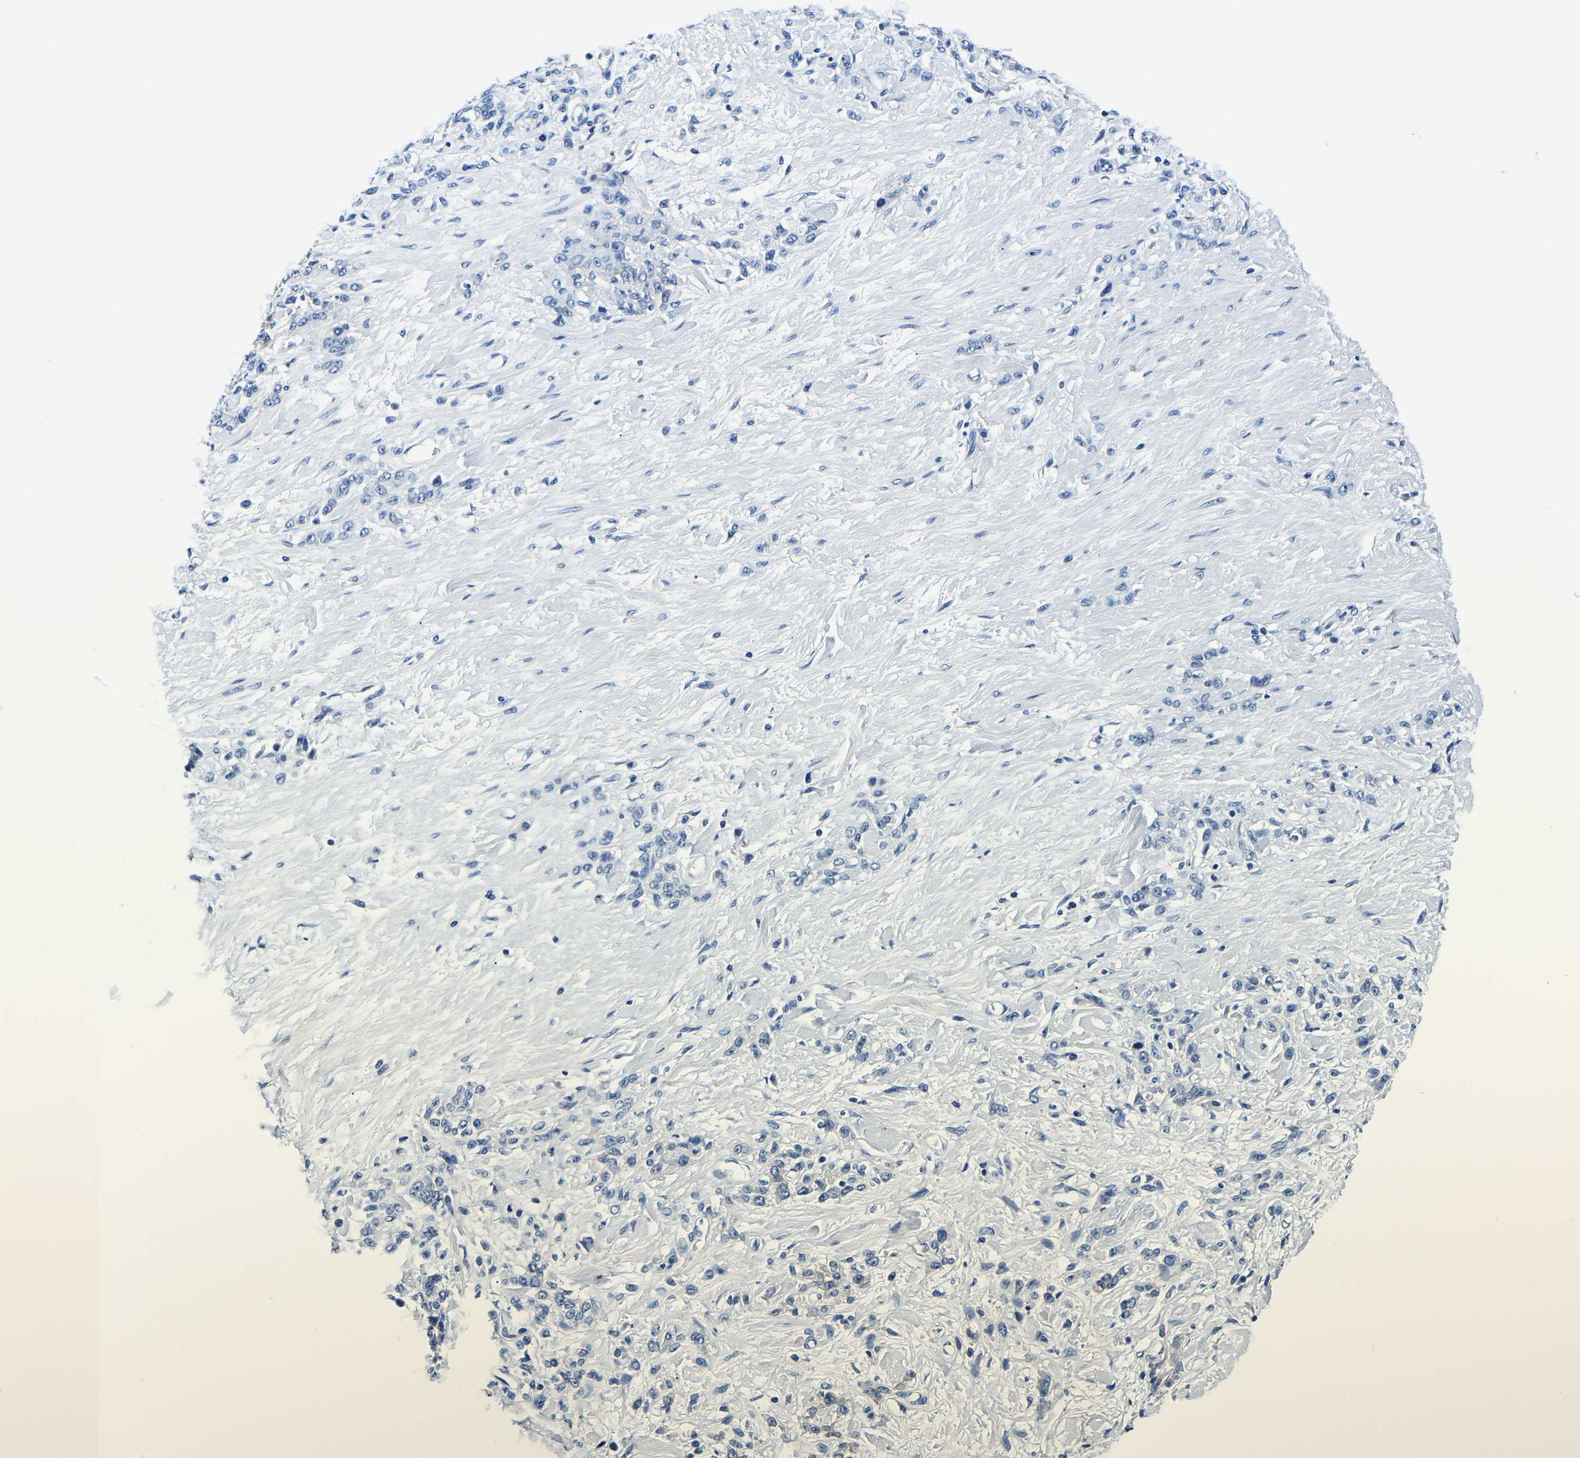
{"staining": {"intensity": "negative", "quantity": "none", "location": "none"}, "tissue": "stomach cancer", "cell_type": "Tumor cells", "image_type": "cancer", "snomed": [{"axis": "morphology", "description": "Normal tissue, NOS"}, {"axis": "morphology", "description": "Adenocarcinoma, NOS"}, {"axis": "topography", "description": "Stomach"}], "caption": "High magnification brightfield microscopy of adenocarcinoma (stomach) stained with DAB (3,3'-diaminobenzidine) (brown) and counterstained with hematoxylin (blue): tumor cells show no significant staining. The staining is performed using DAB brown chromogen with nuclei counter-stained in using hematoxylin.", "gene": "ACO1", "patient": {"sex": "male", "age": 82}}